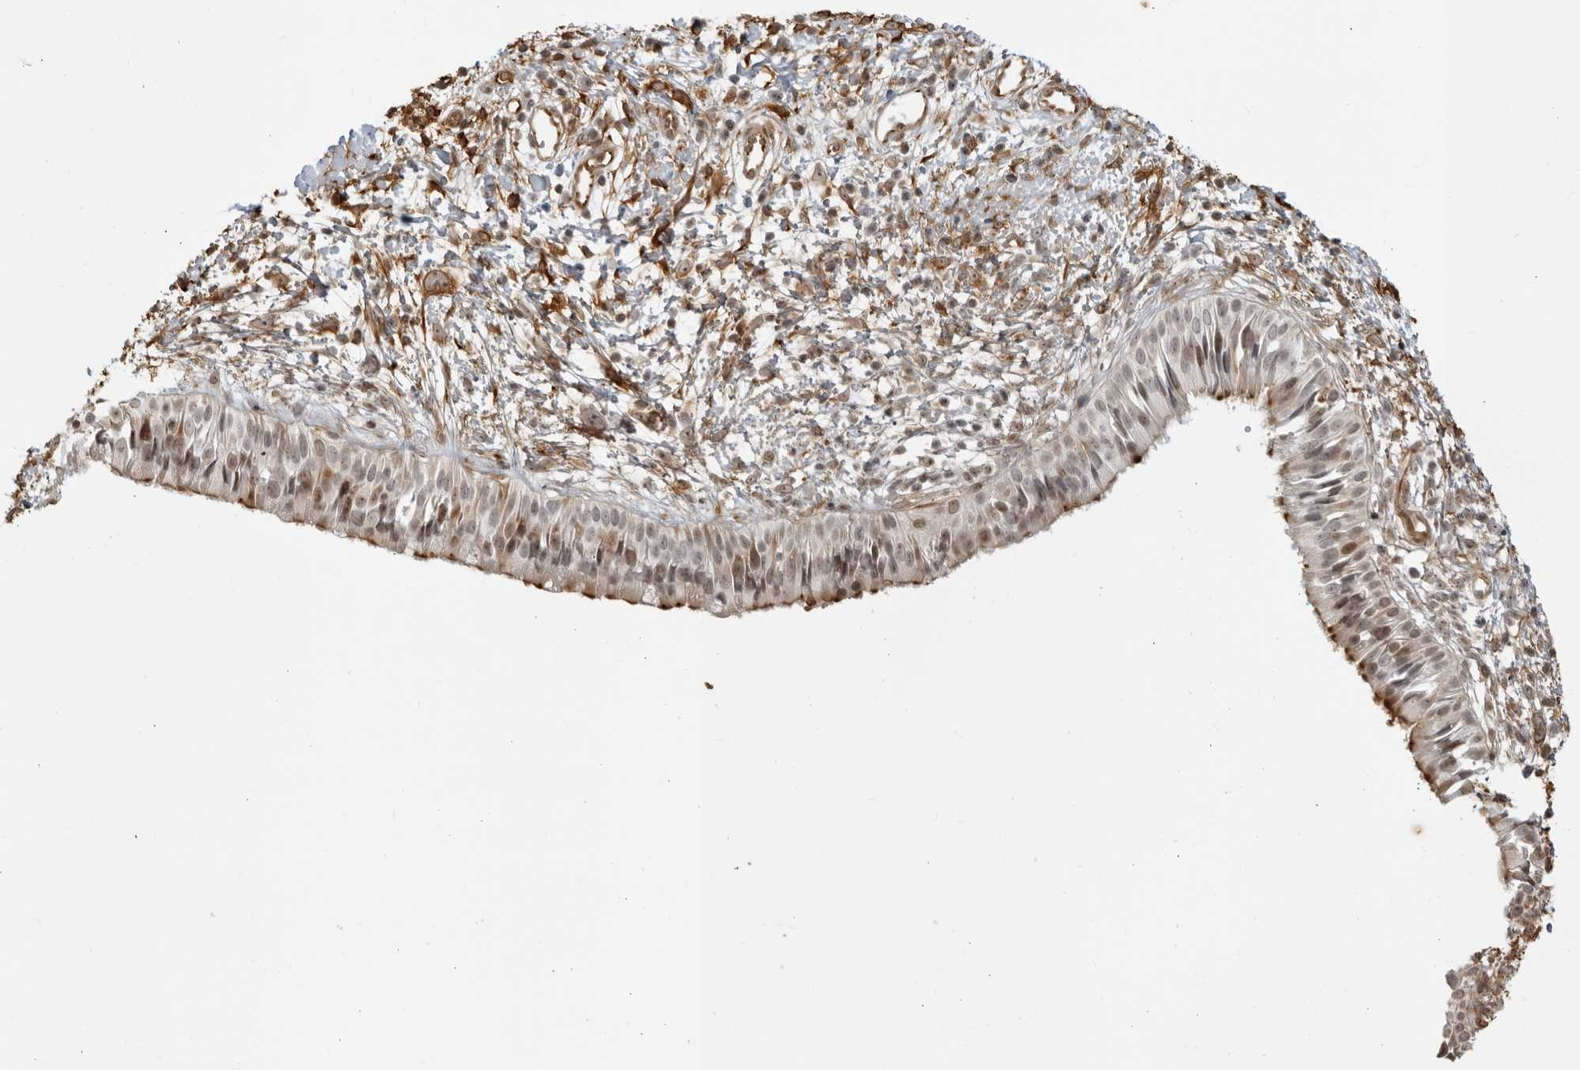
{"staining": {"intensity": "weak", "quantity": "25%-75%", "location": "cytoplasmic/membranous,nuclear"}, "tissue": "nasopharynx", "cell_type": "Respiratory epithelial cells", "image_type": "normal", "snomed": [{"axis": "morphology", "description": "Normal tissue, NOS"}, {"axis": "topography", "description": "Nasopharynx"}], "caption": "IHC of normal nasopharynx displays low levels of weak cytoplasmic/membranous,nuclear expression in approximately 25%-75% of respiratory epithelial cells.", "gene": "TCF21", "patient": {"sex": "male", "age": 22}}